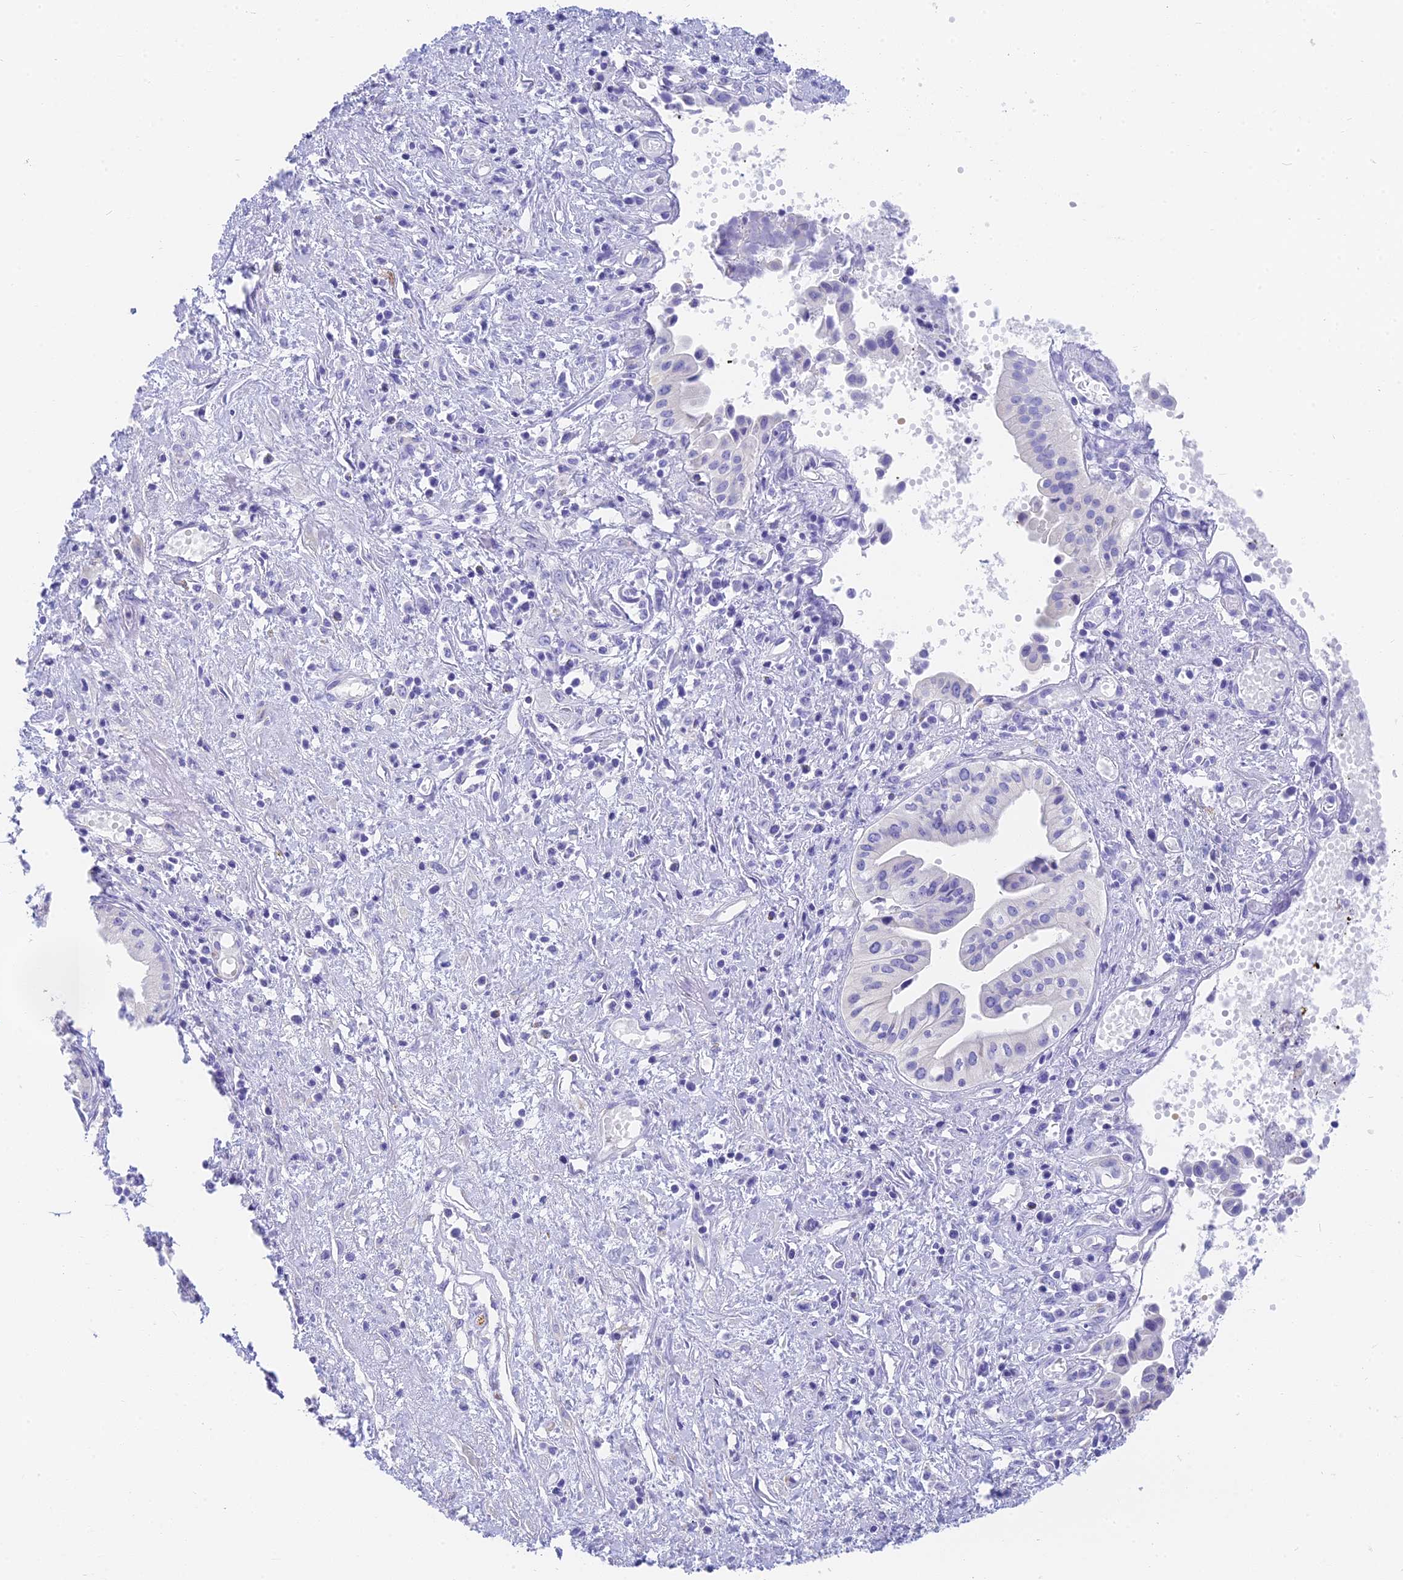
{"staining": {"intensity": "negative", "quantity": "none", "location": "none"}, "tissue": "pancreatic cancer", "cell_type": "Tumor cells", "image_type": "cancer", "snomed": [{"axis": "morphology", "description": "Adenocarcinoma, NOS"}, {"axis": "topography", "description": "Pancreas"}], "caption": "A high-resolution image shows IHC staining of pancreatic cancer (adenocarcinoma), which displays no significant expression in tumor cells.", "gene": "SLC36A2", "patient": {"sex": "female", "age": 50}}